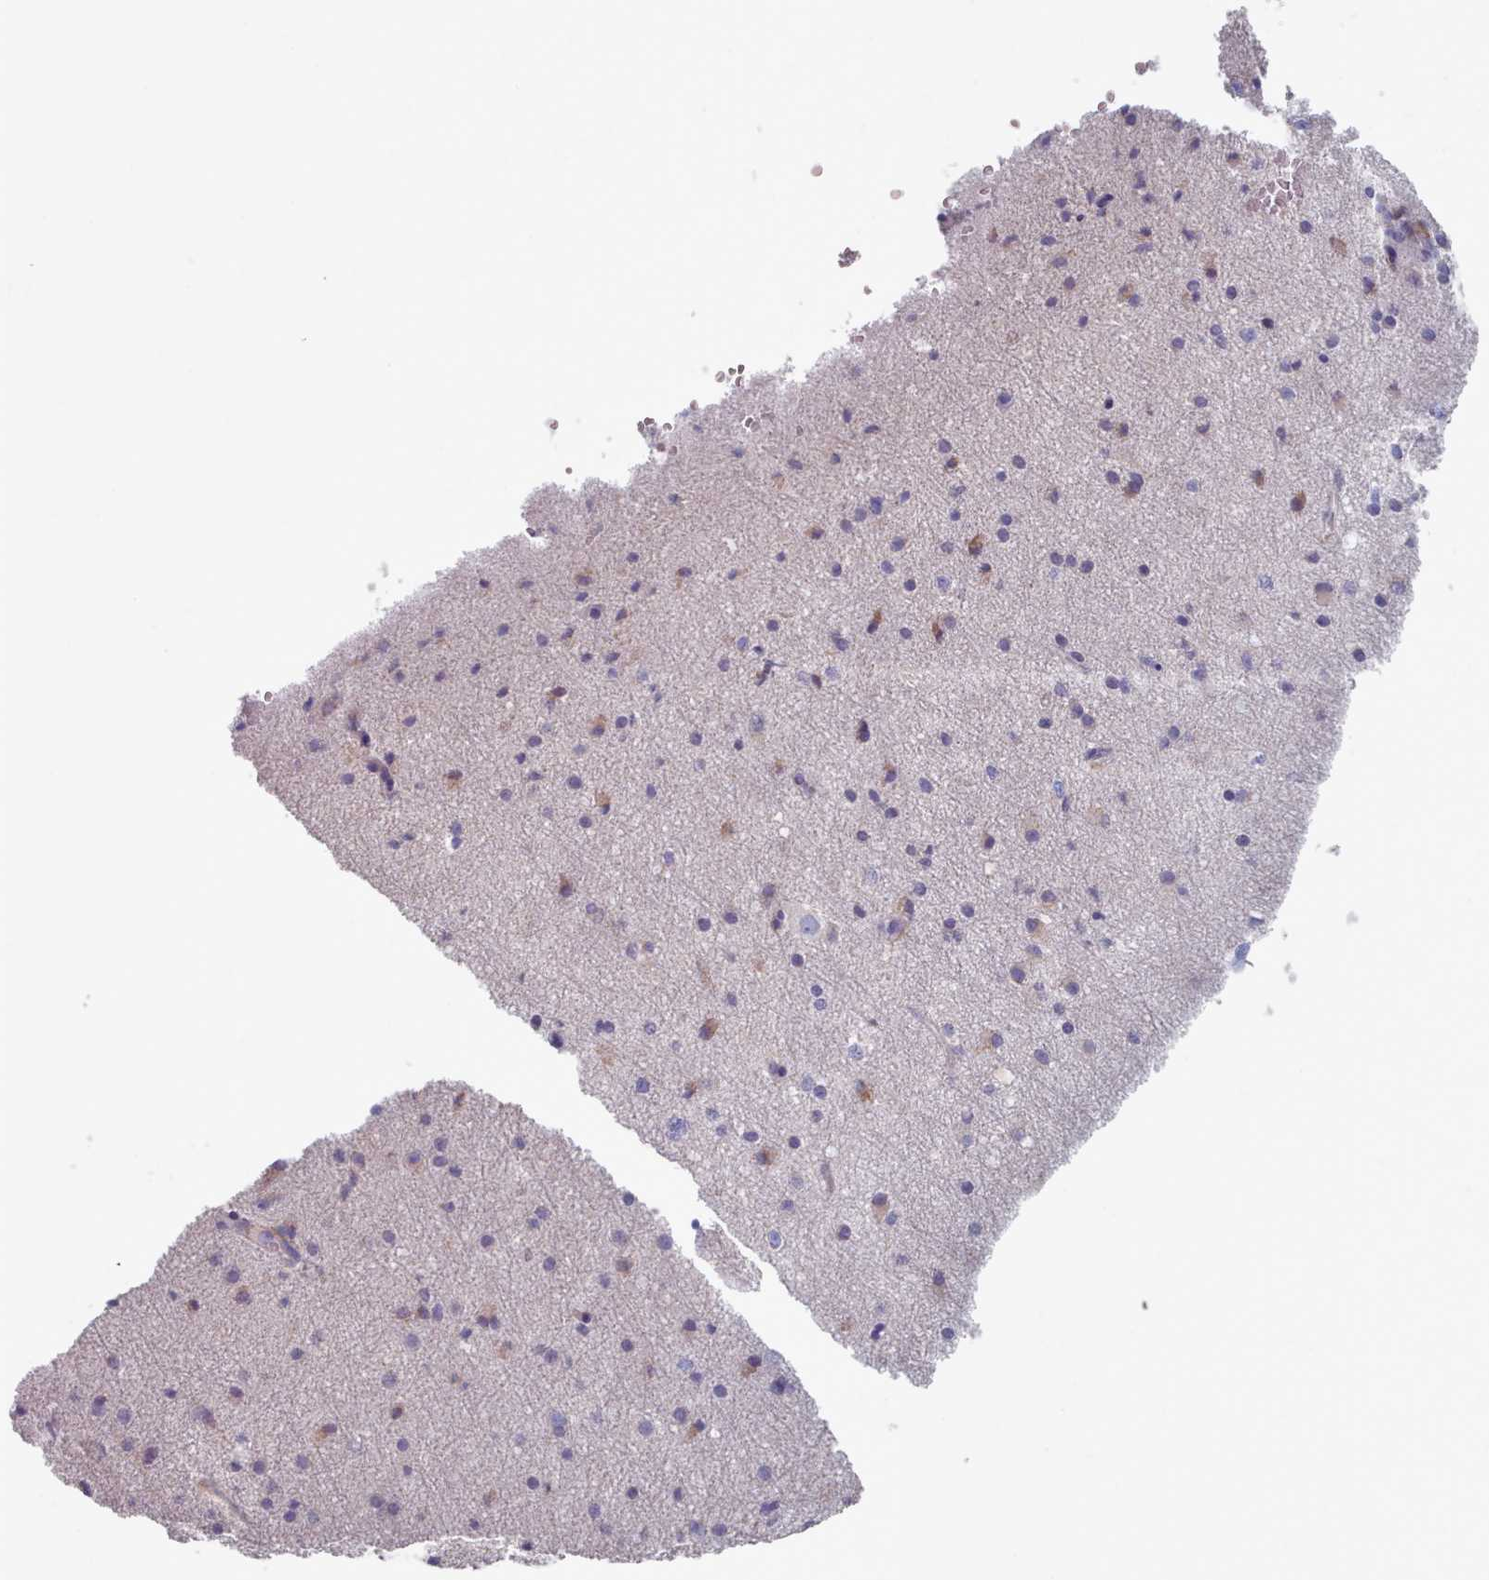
{"staining": {"intensity": "negative", "quantity": "none", "location": "none"}, "tissue": "cerebral cortex", "cell_type": "Endothelial cells", "image_type": "normal", "snomed": [{"axis": "morphology", "description": "Normal tissue, NOS"}, {"axis": "morphology", "description": "Developmental malformation"}, {"axis": "topography", "description": "Cerebral cortex"}], "caption": "Immunohistochemistry (IHC) image of unremarkable cerebral cortex: human cerebral cortex stained with DAB (3,3'-diaminobenzidine) reveals no significant protein expression in endothelial cells. (Stains: DAB (3,3'-diaminobenzidine) immunohistochemistry with hematoxylin counter stain, Microscopy: brightfield microscopy at high magnification).", "gene": "HAO1", "patient": {"sex": "female", "age": 30}}